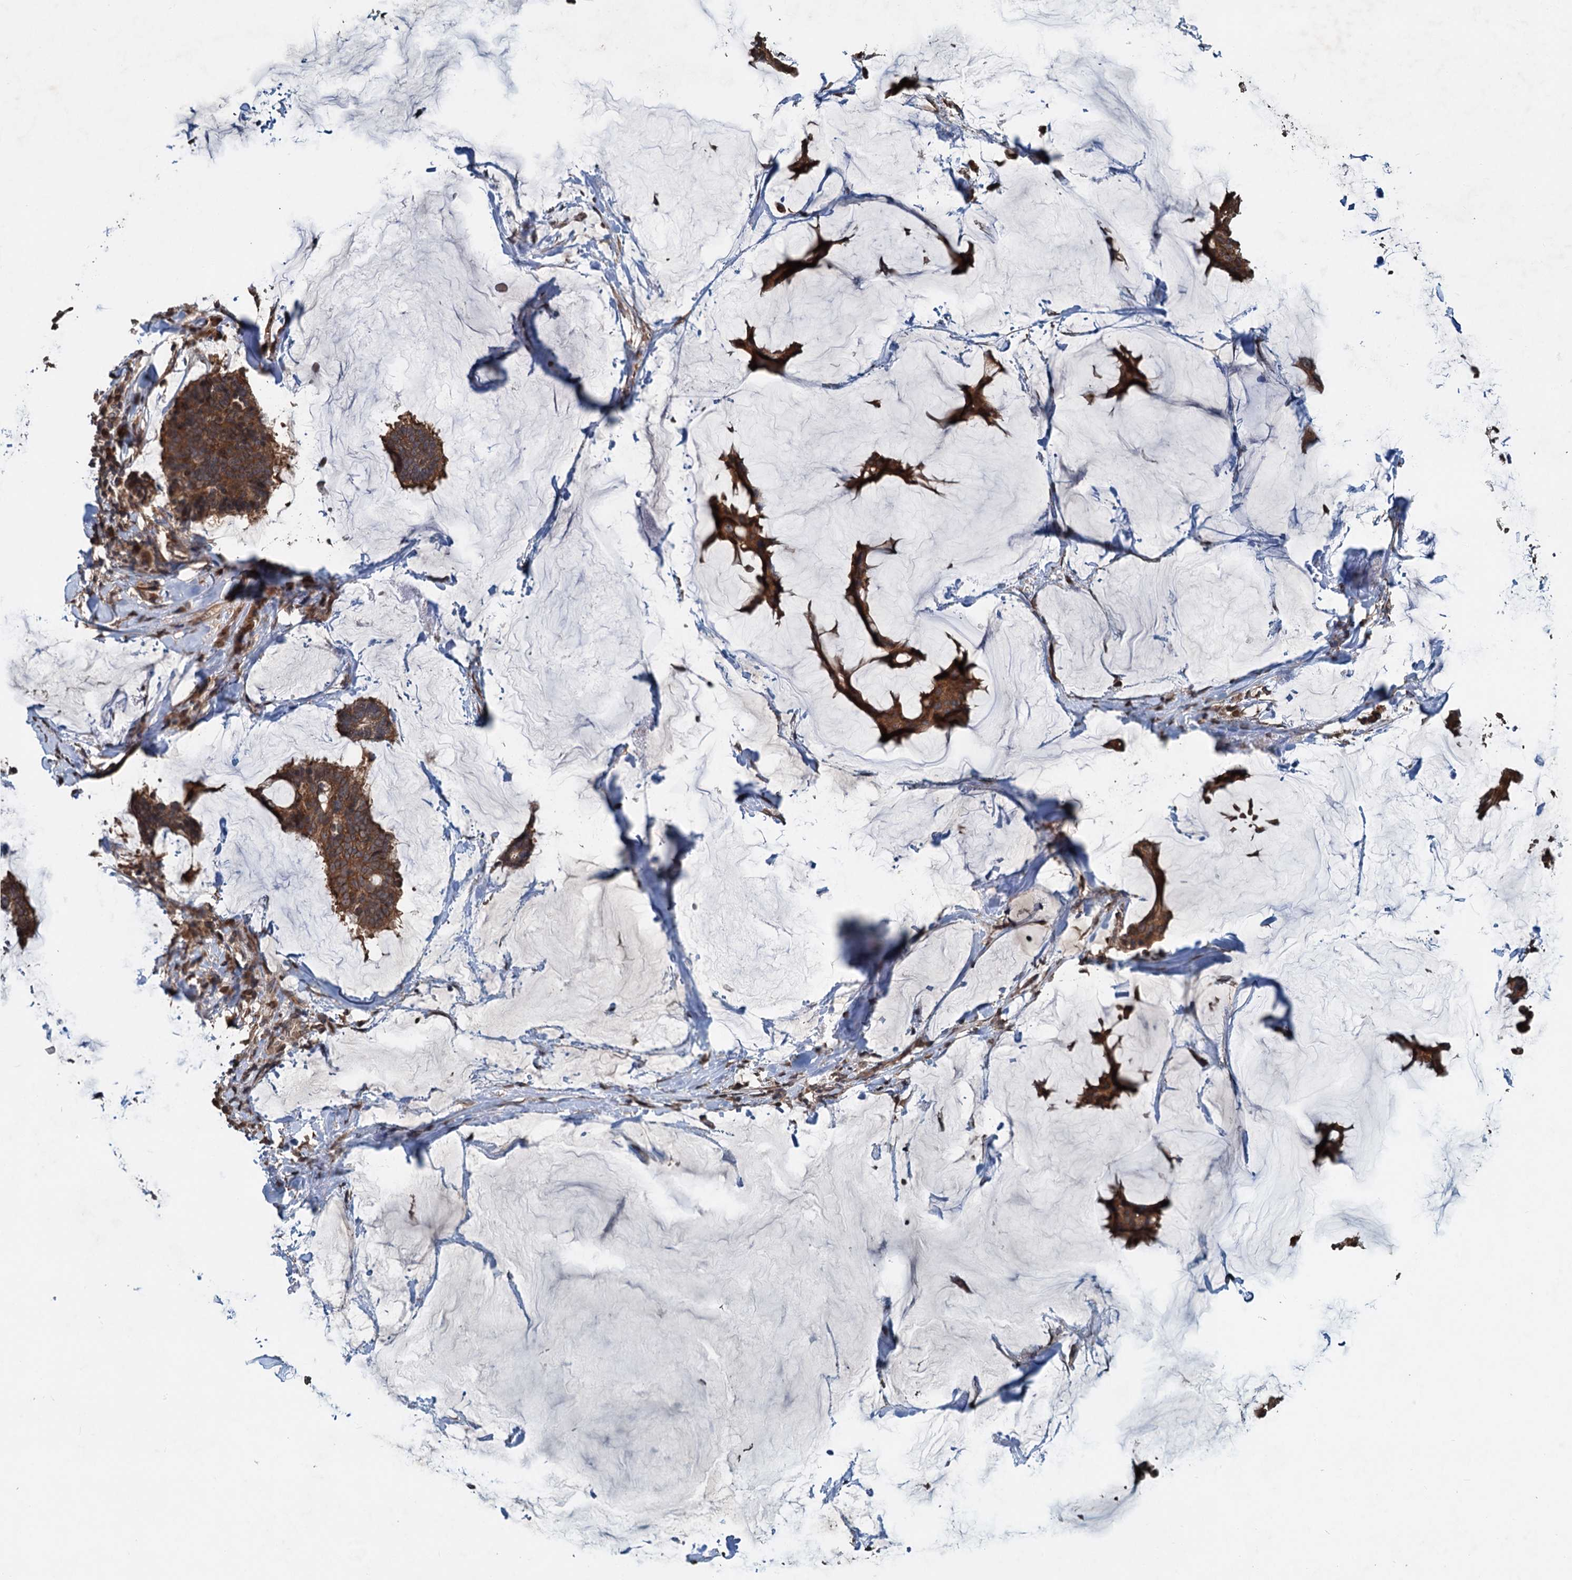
{"staining": {"intensity": "moderate", "quantity": ">75%", "location": "cytoplasmic/membranous"}, "tissue": "breast cancer", "cell_type": "Tumor cells", "image_type": "cancer", "snomed": [{"axis": "morphology", "description": "Duct carcinoma"}, {"axis": "topography", "description": "Breast"}], "caption": "A brown stain shows moderate cytoplasmic/membranous expression of a protein in breast infiltrating ductal carcinoma tumor cells.", "gene": "N4BP2L2", "patient": {"sex": "female", "age": 93}}